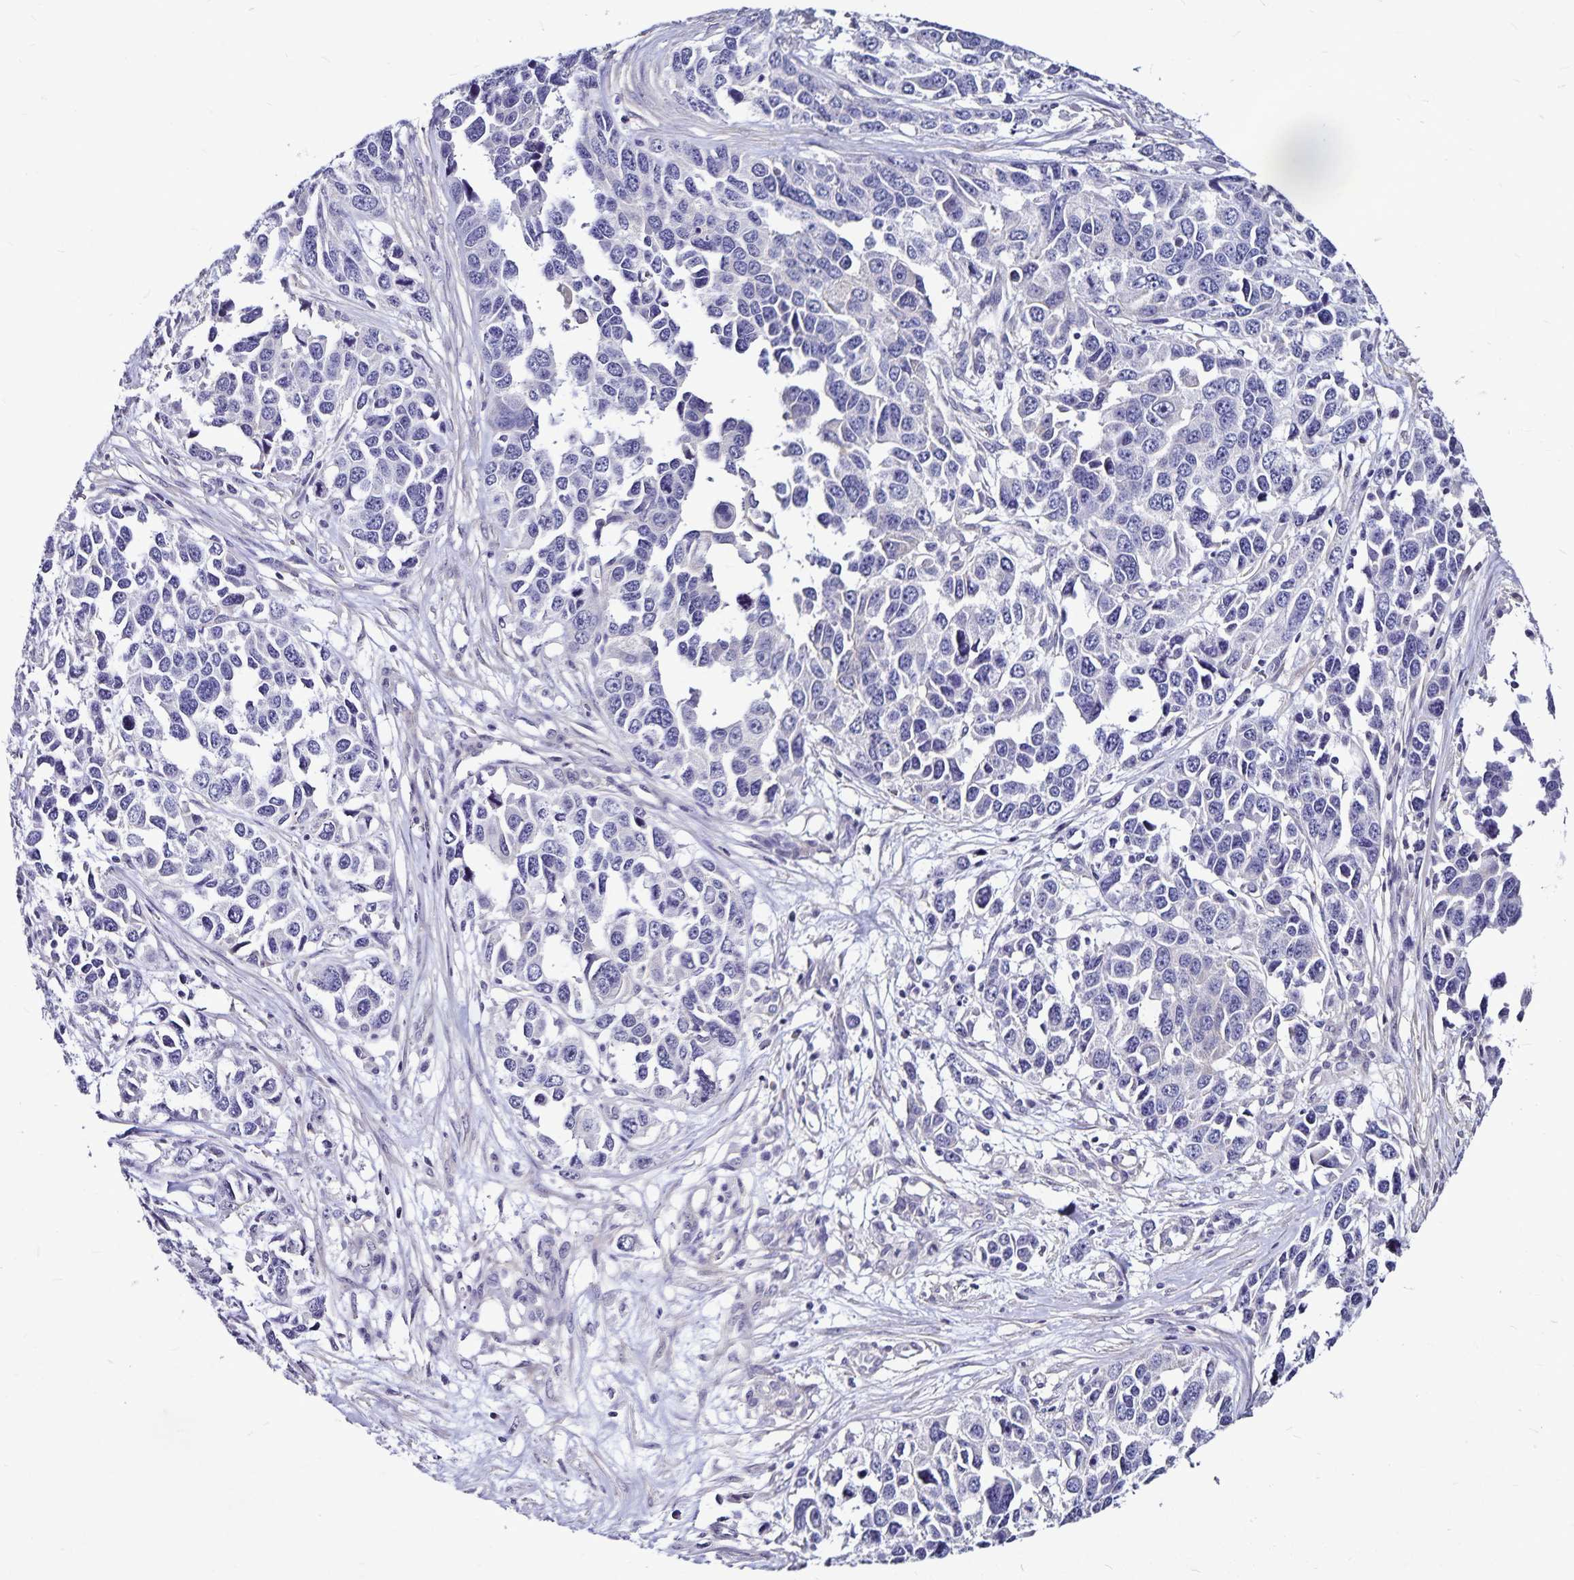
{"staining": {"intensity": "negative", "quantity": "none", "location": "none"}, "tissue": "ovarian cancer", "cell_type": "Tumor cells", "image_type": "cancer", "snomed": [{"axis": "morphology", "description": "Cystadenocarcinoma, serous, NOS"}, {"axis": "topography", "description": "Ovary"}], "caption": "IHC image of human ovarian cancer stained for a protein (brown), which reveals no positivity in tumor cells.", "gene": "GNG12", "patient": {"sex": "female", "age": 76}}